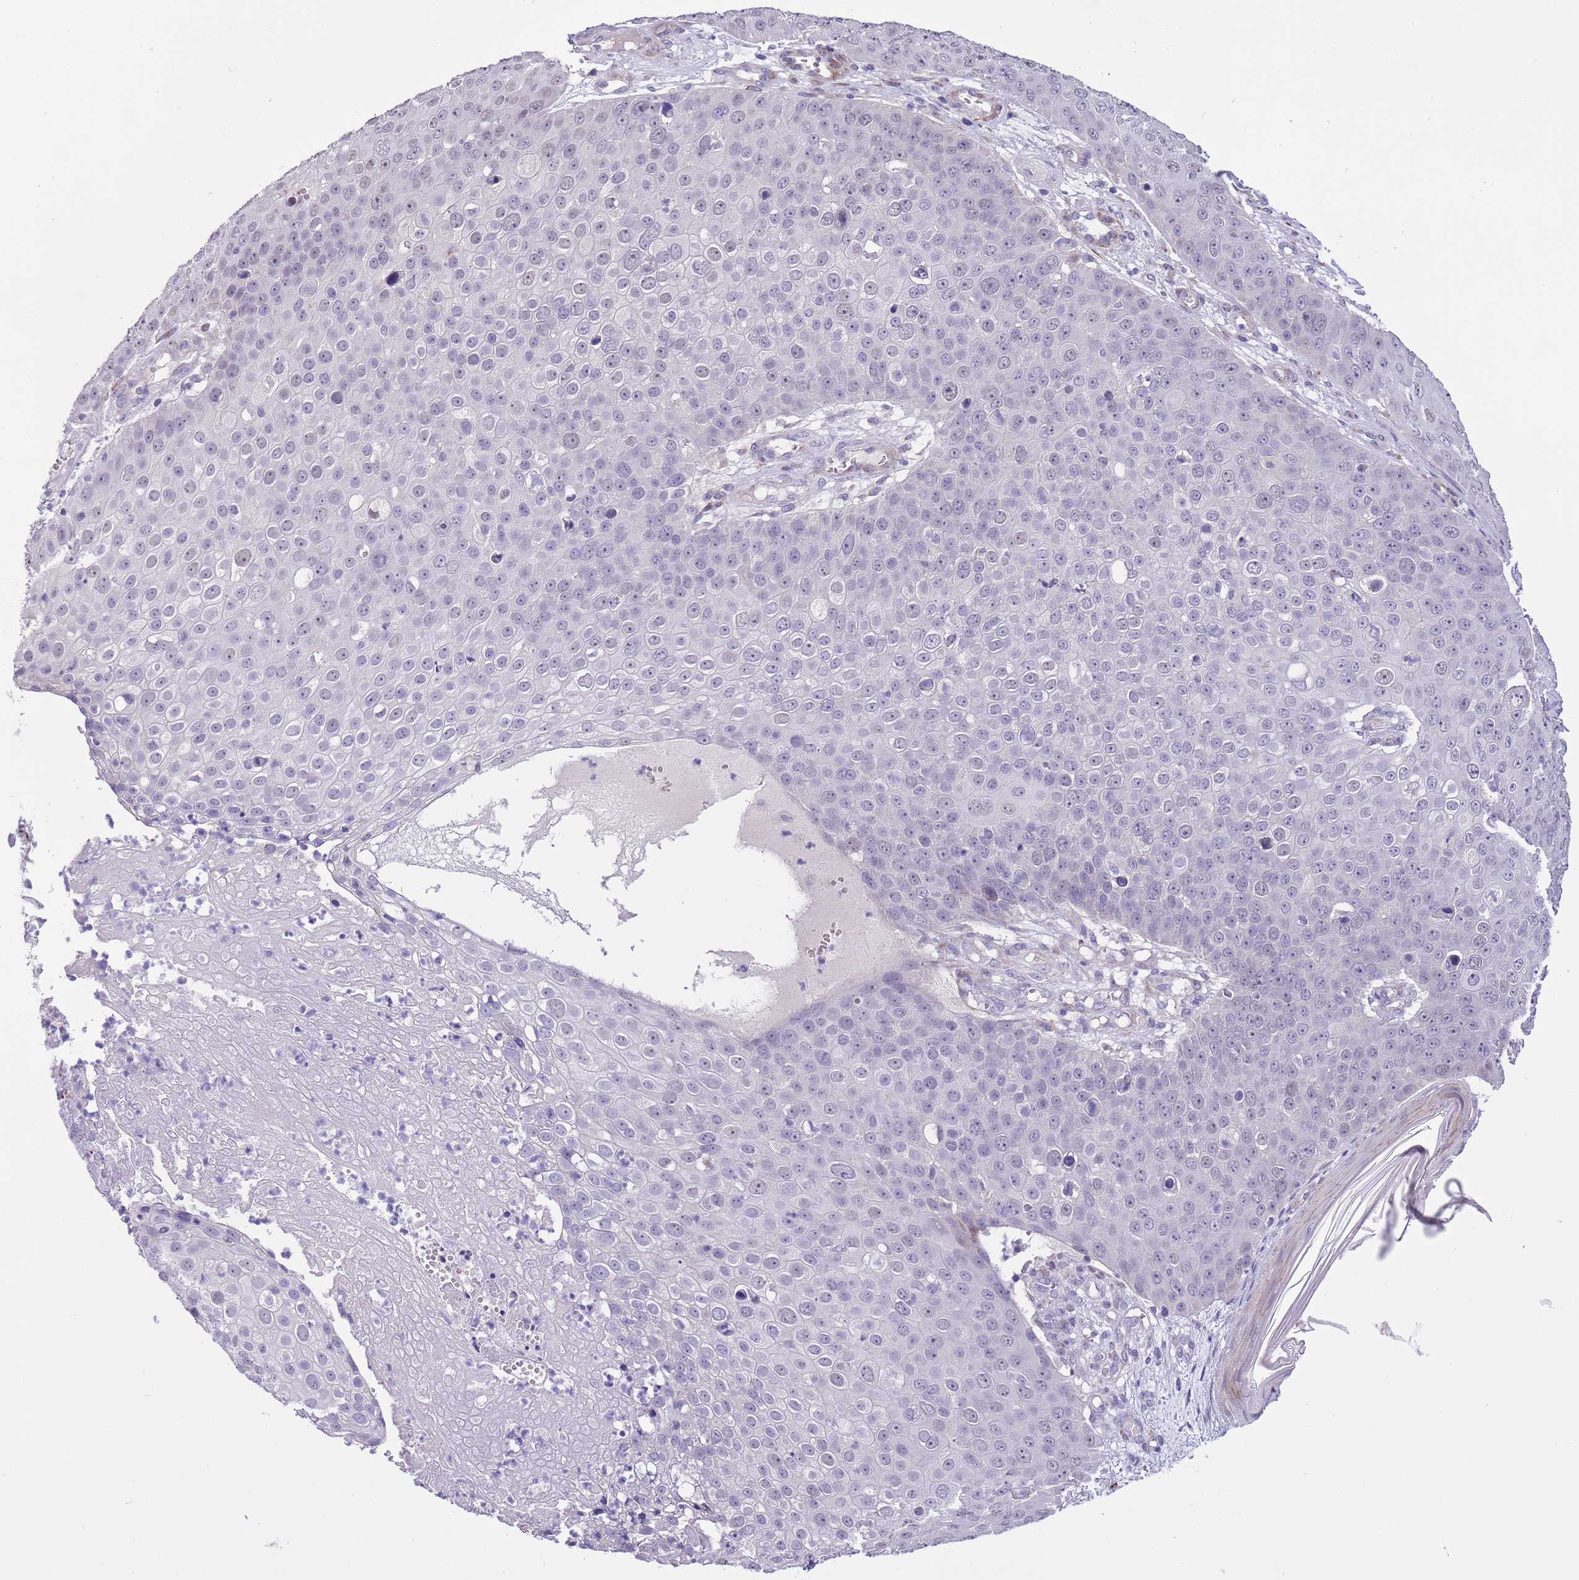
{"staining": {"intensity": "negative", "quantity": "none", "location": "none"}, "tissue": "skin cancer", "cell_type": "Tumor cells", "image_type": "cancer", "snomed": [{"axis": "morphology", "description": "Squamous cell carcinoma, NOS"}, {"axis": "topography", "description": "Skin"}], "caption": "Immunohistochemistry (IHC) image of neoplastic tissue: squamous cell carcinoma (skin) stained with DAB displays no significant protein positivity in tumor cells.", "gene": "MRPL32", "patient": {"sex": "male", "age": 71}}